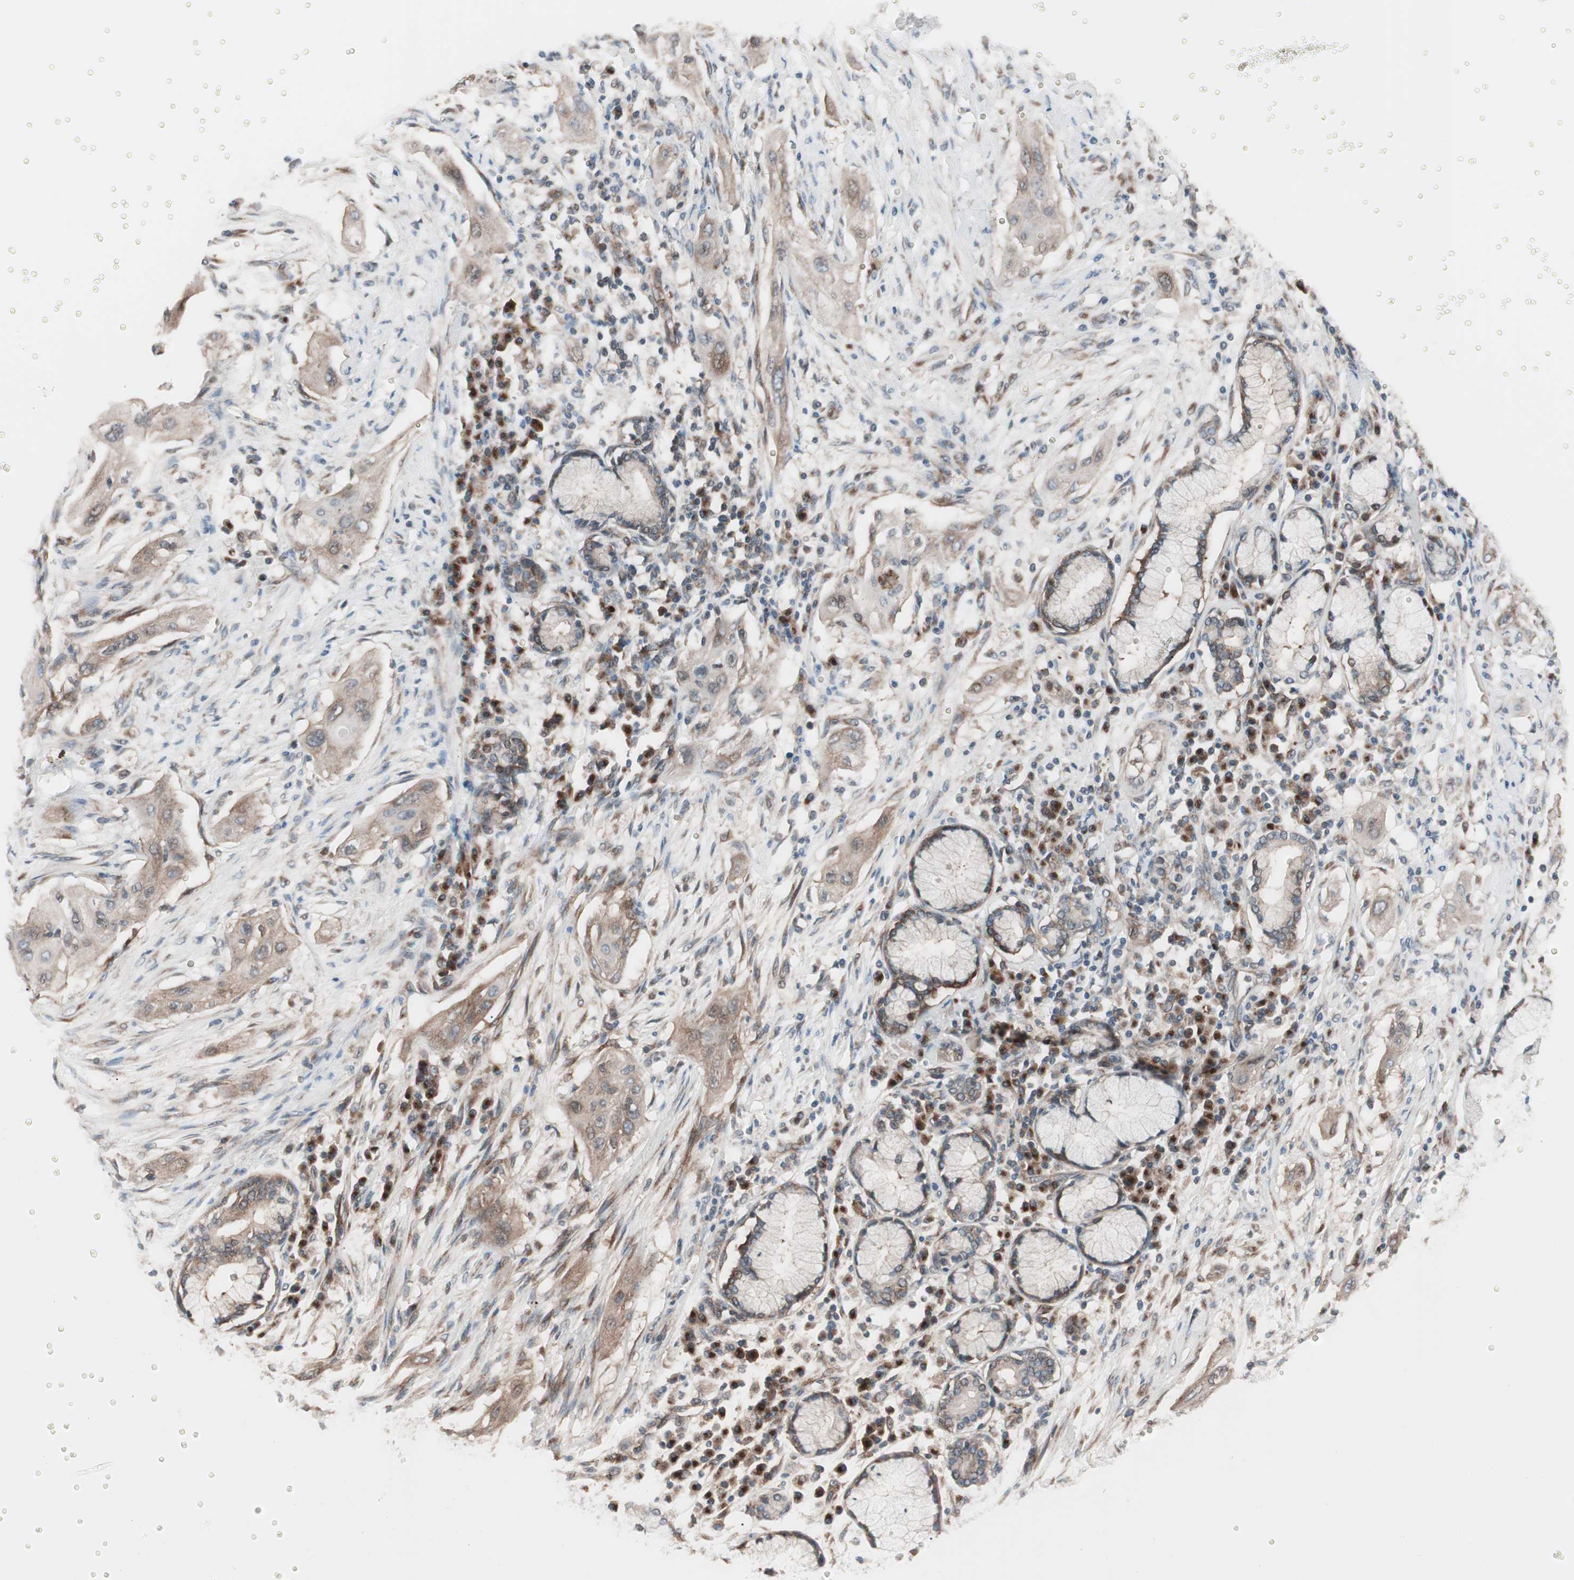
{"staining": {"intensity": "moderate", "quantity": ">75%", "location": "cytoplasmic/membranous"}, "tissue": "lung cancer", "cell_type": "Tumor cells", "image_type": "cancer", "snomed": [{"axis": "morphology", "description": "Squamous cell carcinoma, NOS"}, {"axis": "topography", "description": "Lung"}], "caption": "Lung cancer (squamous cell carcinoma) was stained to show a protein in brown. There is medium levels of moderate cytoplasmic/membranous staining in approximately >75% of tumor cells. The protein of interest is stained brown, and the nuclei are stained in blue (DAB IHC with brightfield microscopy, high magnification).", "gene": "SEC31A", "patient": {"sex": "female", "age": 47}}